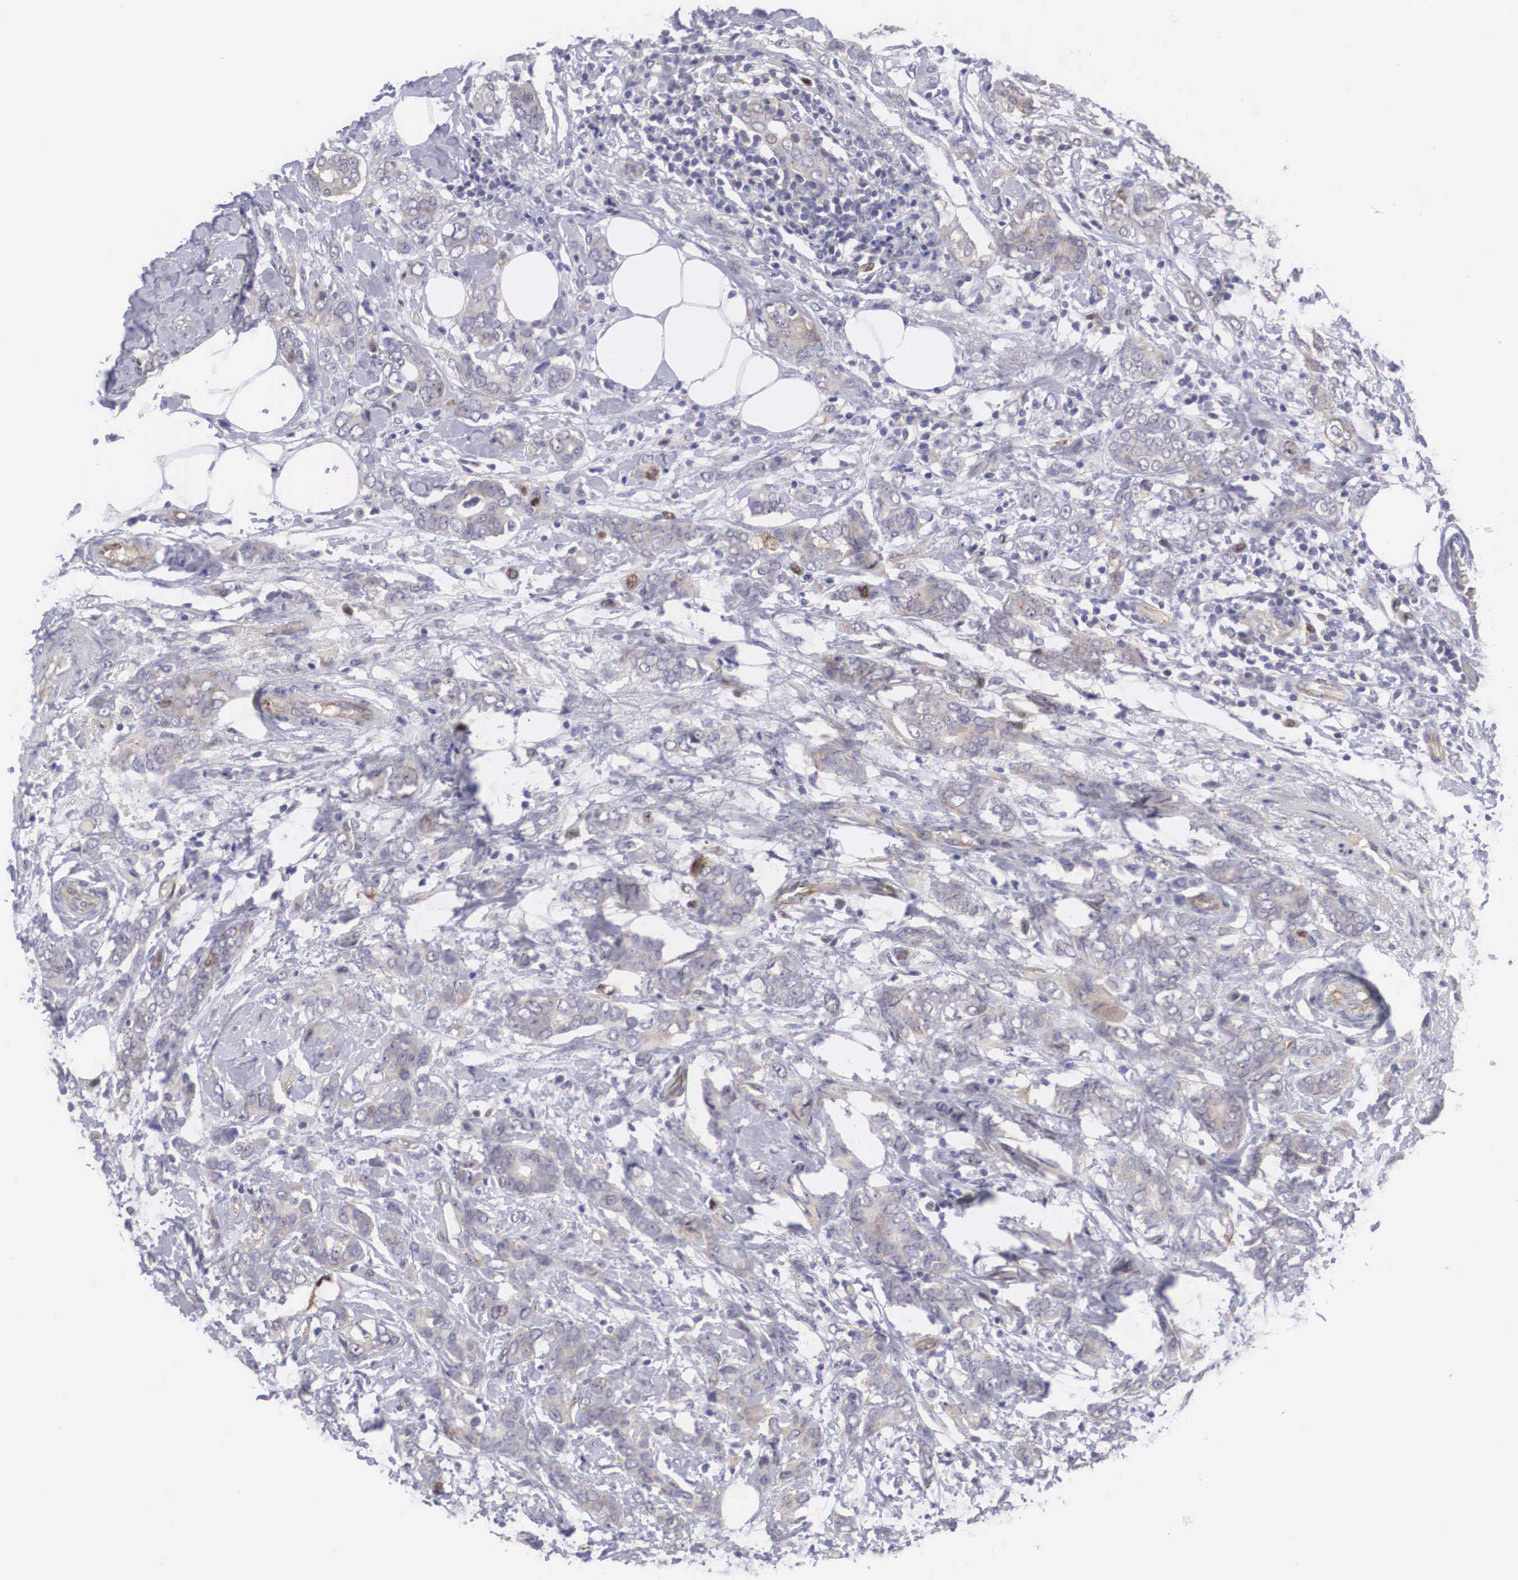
{"staining": {"intensity": "negative", "quantity": "none", "location": "none"}, "tissue": "breast cancer", "cell_type": "Tumor cells", "image_type": "cancer", "snomed": [{"axis": "morphology", "description": "Duct carcinoma"}, {"axis": "topography", "description": "Breast"}], "caption": "Tumor cells show no significant protein positivity in breast cancer.", "gene": "MAST4", "patient": {"sex": "female", "age": 53}}